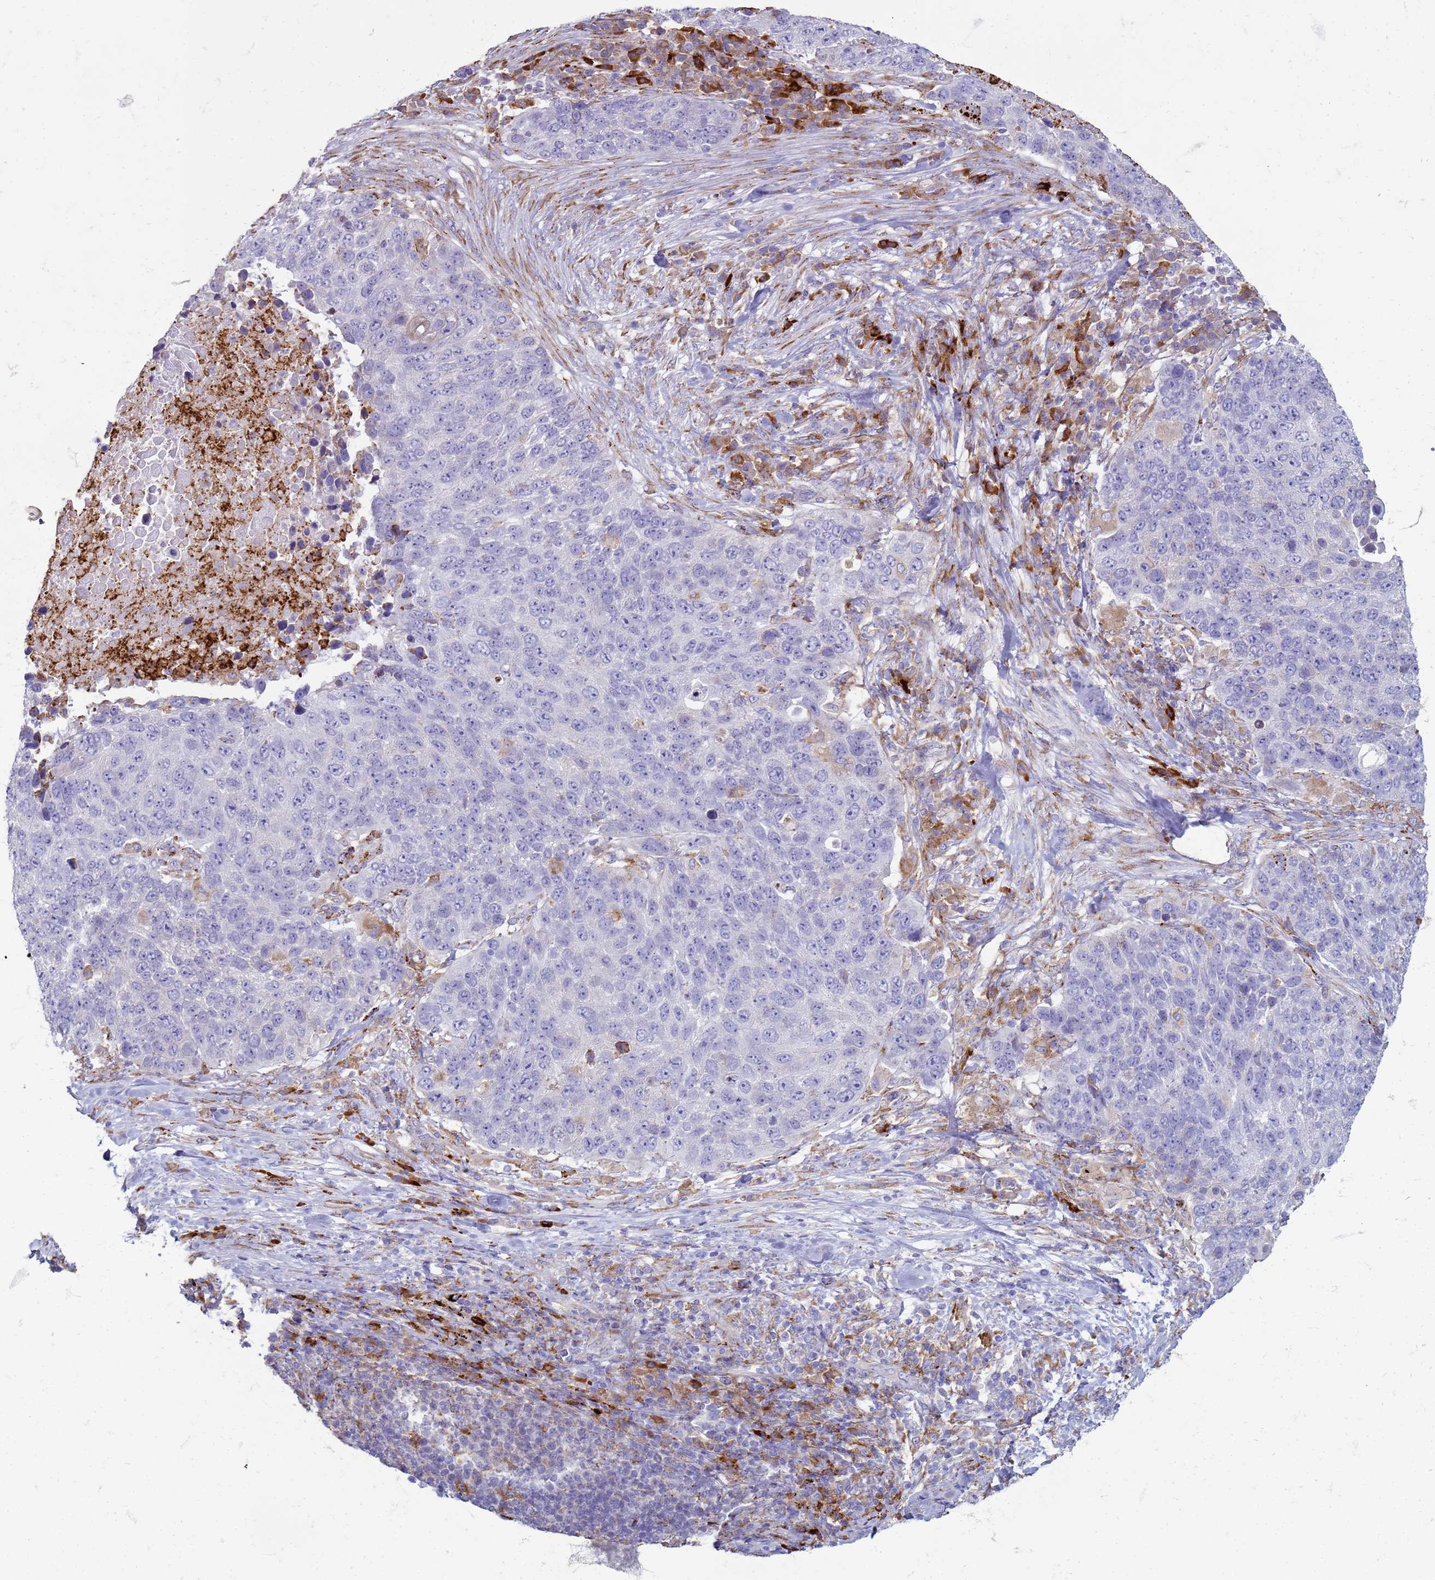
{"staining": {"intensity": "negative", "quantity": "none", "location": "none"}, "tissue": "lung cancer", "cell_type": "Tumor cells", "image_type": "cancer", "snomed": [{"axis": "morphology", "description": "Normal tissue, NOS"}, {"axis": "morphology", "description": "Squamous cell carcinoma, NOS"}, {"axis": "topography", "description": "Lymph node"}, {"axis": "topography", "description": "Lung"}], "caption": "A high-resolution photomicrograph shows immunohistochemistry (IHC) staining of lung cancer (squamous cell carcinoma), which exhibits no significant staining in tumor cells. The staining is performed using DAB brown chromogen with nuclei counter-stained in using hematoxylin.", "gene": "PDK3", "patient": {"sex": "male", "age": 66}}